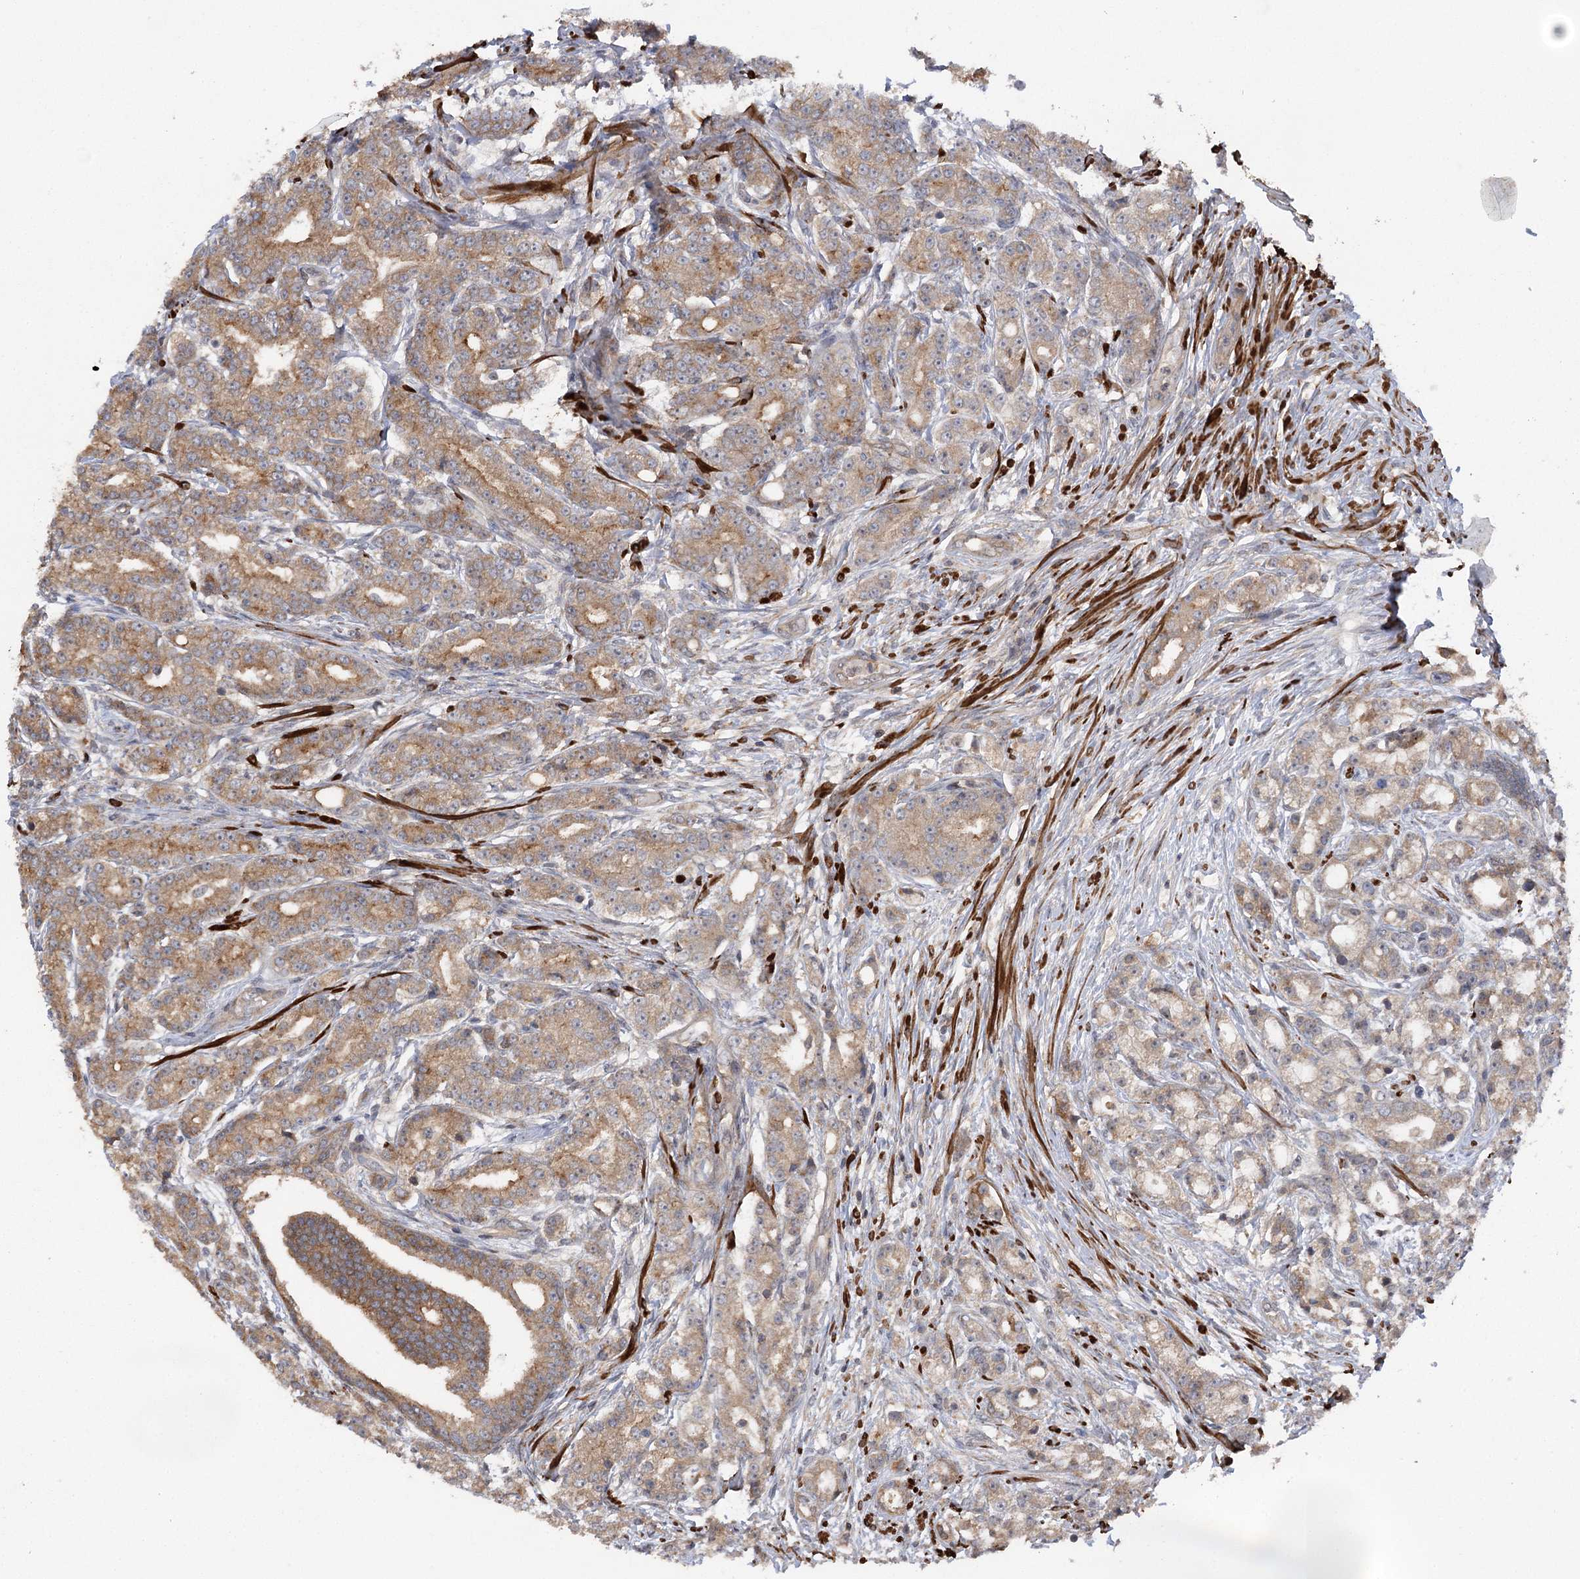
{"staining": {"intensity": "moderate", "quantity": ">75%", "location": "cytoplasmic/membranous"}, "tissue": "prostate cancer", "cell_type": "Tumor cells", "image_type": "cancer", "snomed": [{"axis": "morphology", "description": "Adenocarcinoma, High grade"}, {"axis": "topography", "description": "Prostate"}], "caption": "DAB immunohistochemical staining of prostate cancer (high-grade adenocarcinoma) reveals moderate cytoplasmic/membranous protein staining in approximately >75% of tumor cells. (IHC, brightfield microscopy, high magnification).", "gene": "KCNN2", "patient": {"sex": "male", "age": 69}}